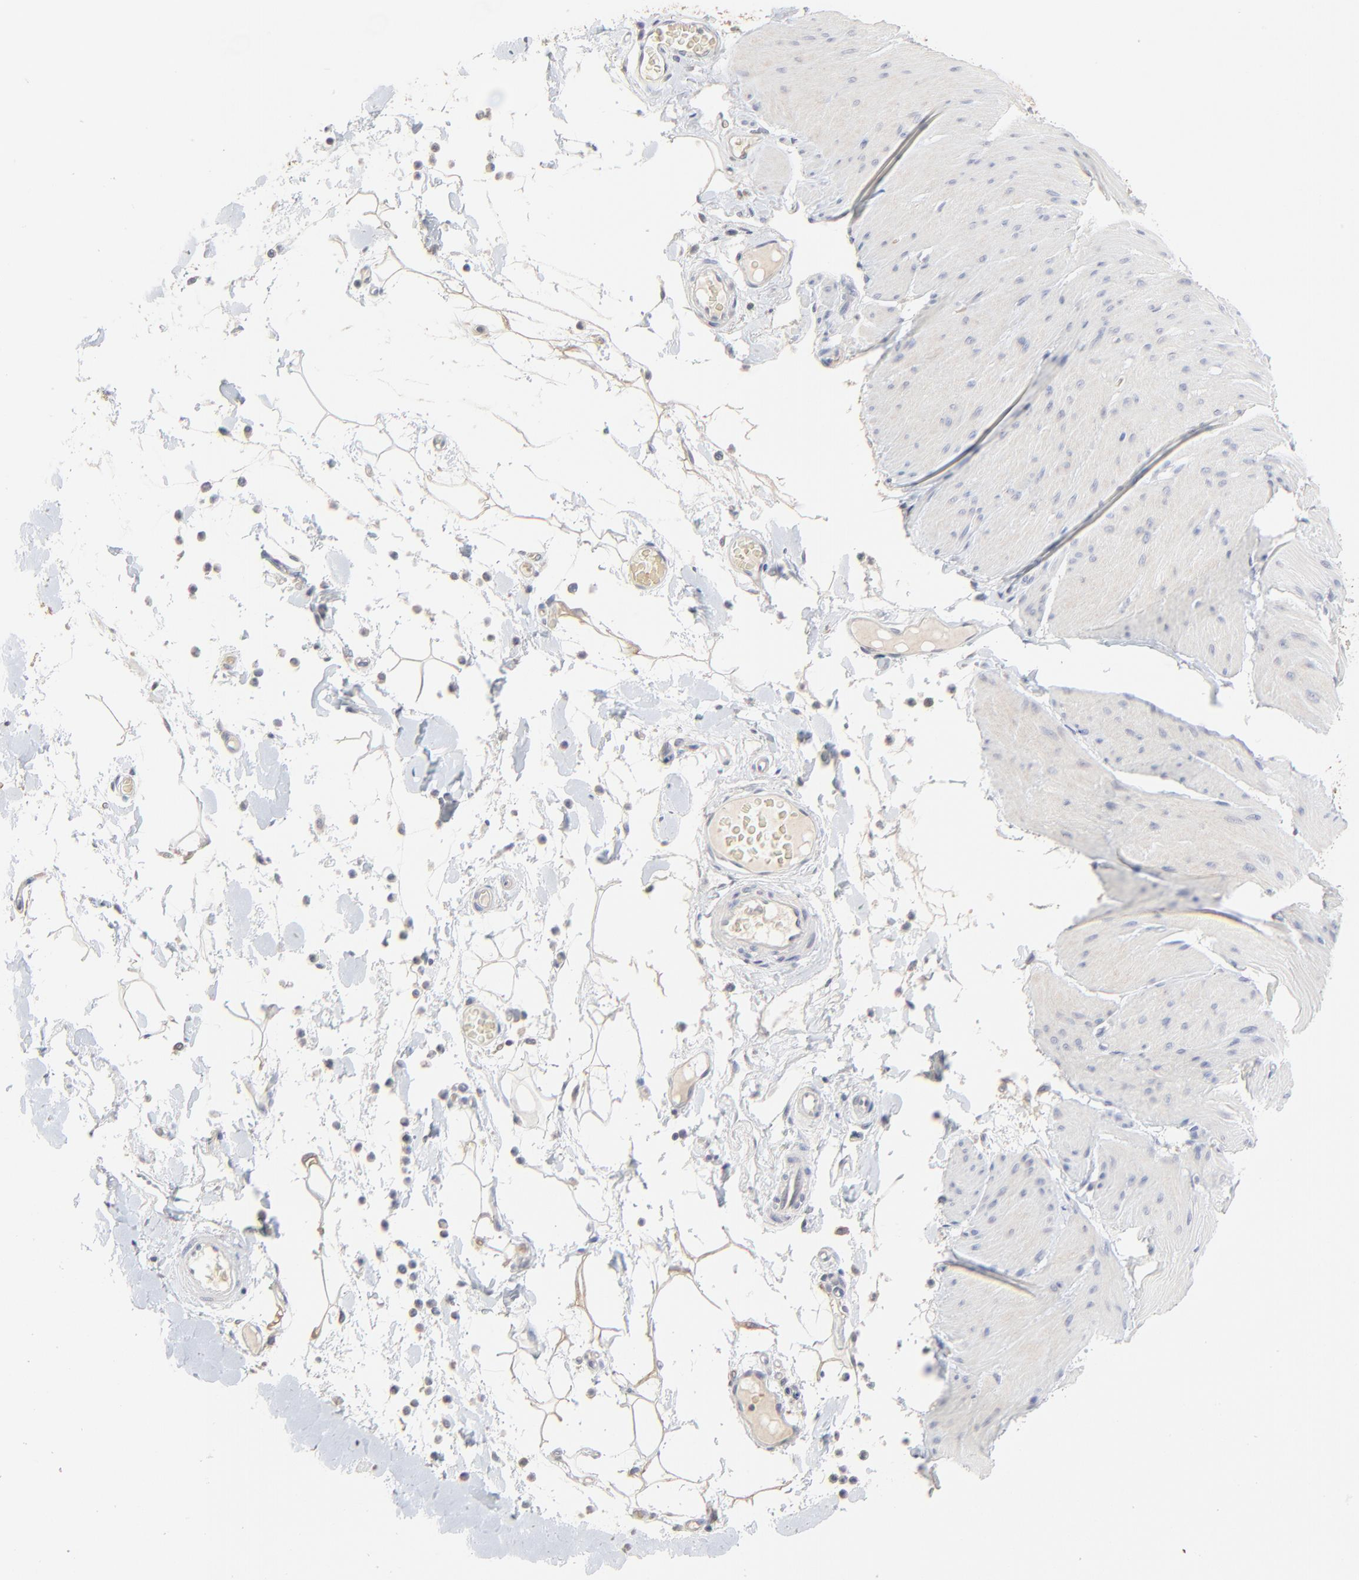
{"staining": {"intensity": "negative", "quantity": "none", "location": "none"}, "tissue": "smooth muscle", "cell_type": "Smooth muscle cells", "image_type": "normal", "snomed": [{"axis": "morphology", "description": "Normal tissue, NOS"}, {"axis": "topography", "description": "Smooth muscle"}, {"axis": "topography", "description": "Colon"}], "caption": "The photomicrograph demonstrates no staining of smooth muscle cells in benign smooth muscle.", "gene": "FANCB", "patient": {"sex": "male", "age": 67}}